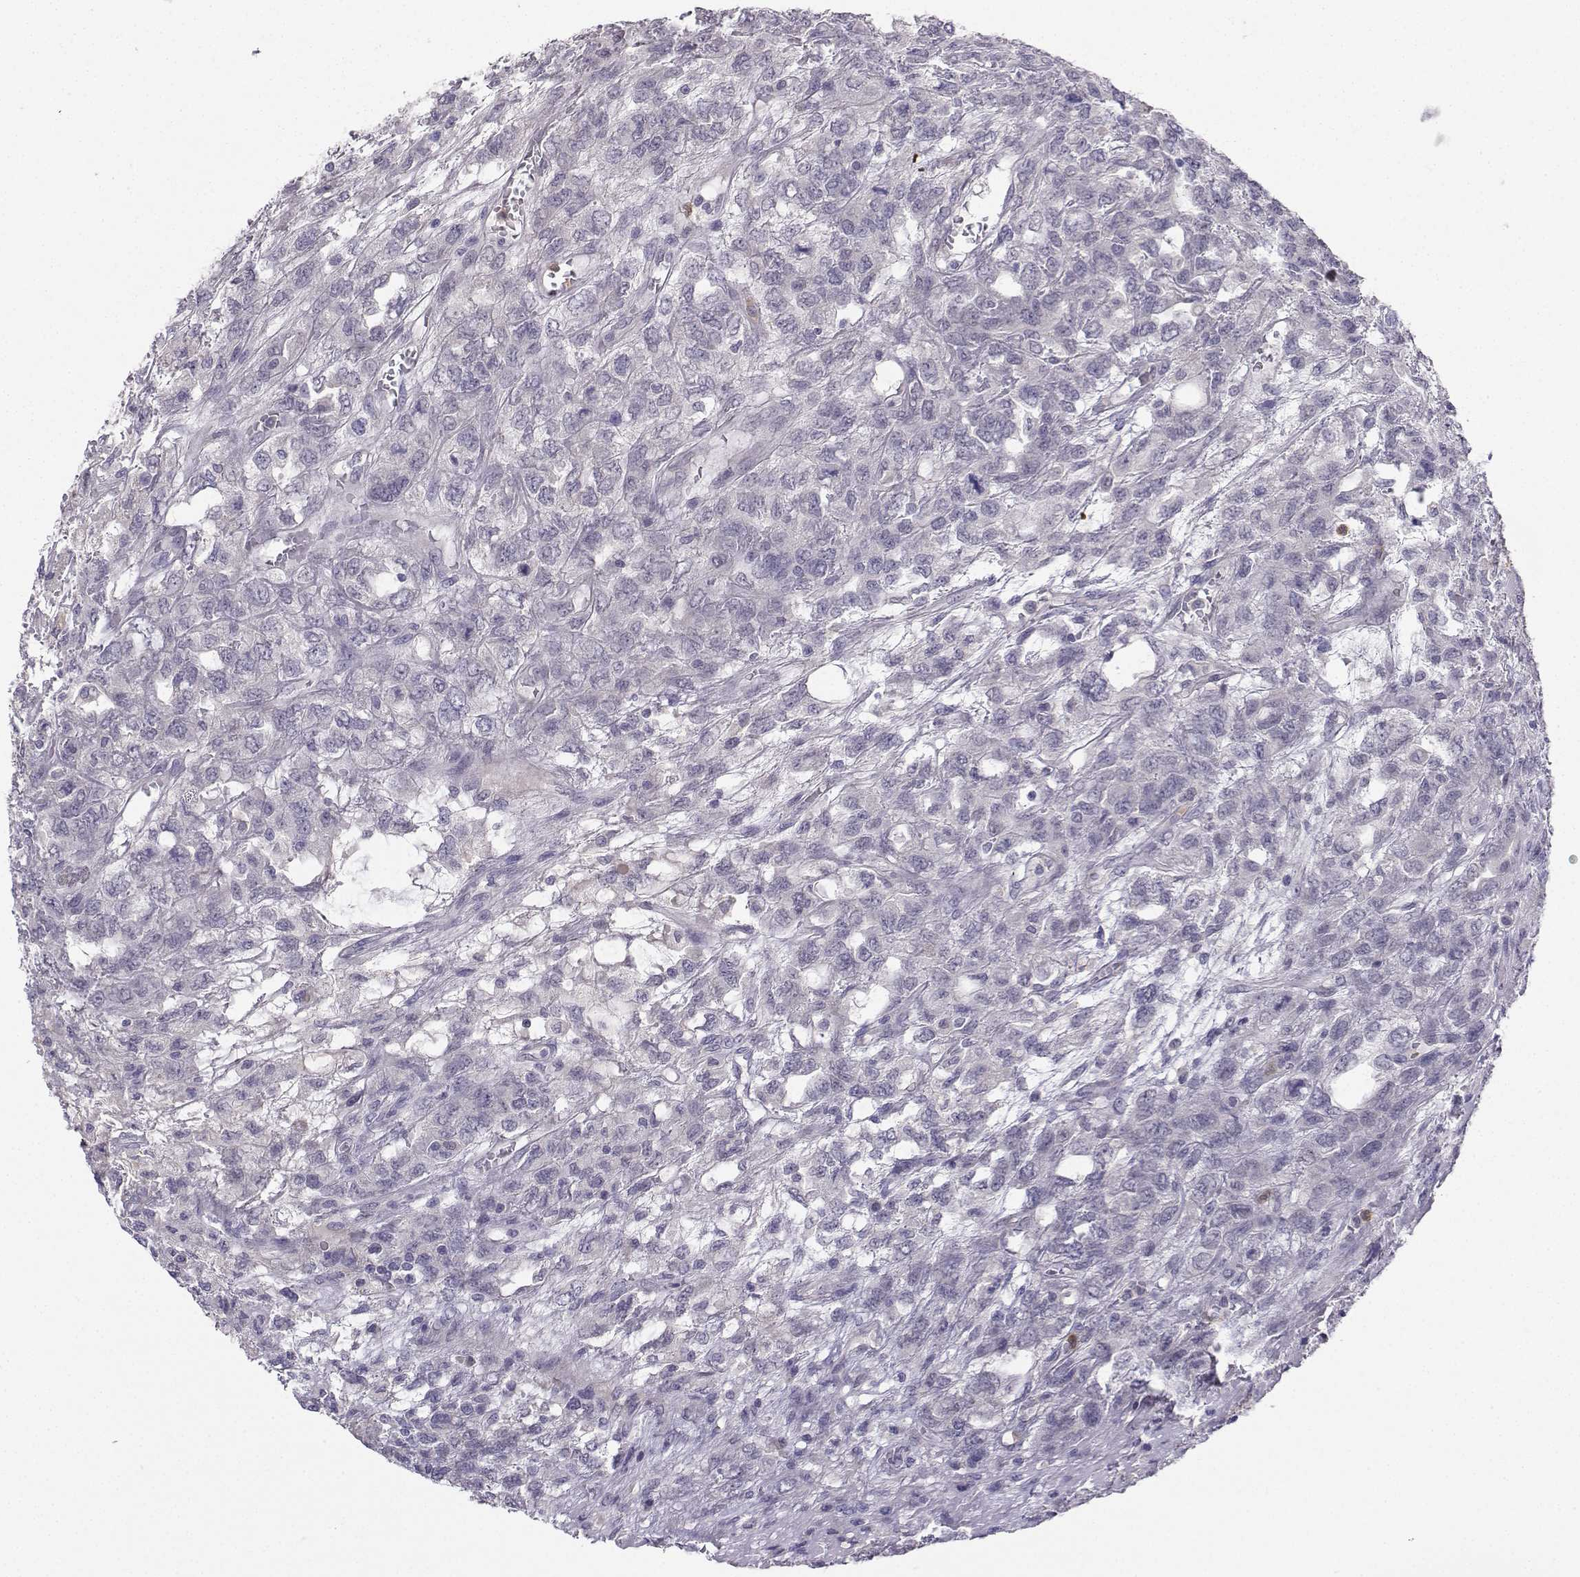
{"staining": {"intensity": "negative", "quantity": "none", "location": "none"}, "tissue": "testis cancer", "cell_type": "Tumor cells", "image_type": "cancer", "snomed": [{"axis": "morphology", "description": "Seminoma, NOS"}, {"axis": "topography", "description": "Testis"}], "caption": "This is a photomicrograph of immunohistochemistry staining of testis cancer, which shows no positivity in tumor cells.", "gene": "CALY", "patient": {"sex": "male", "age": 52}}